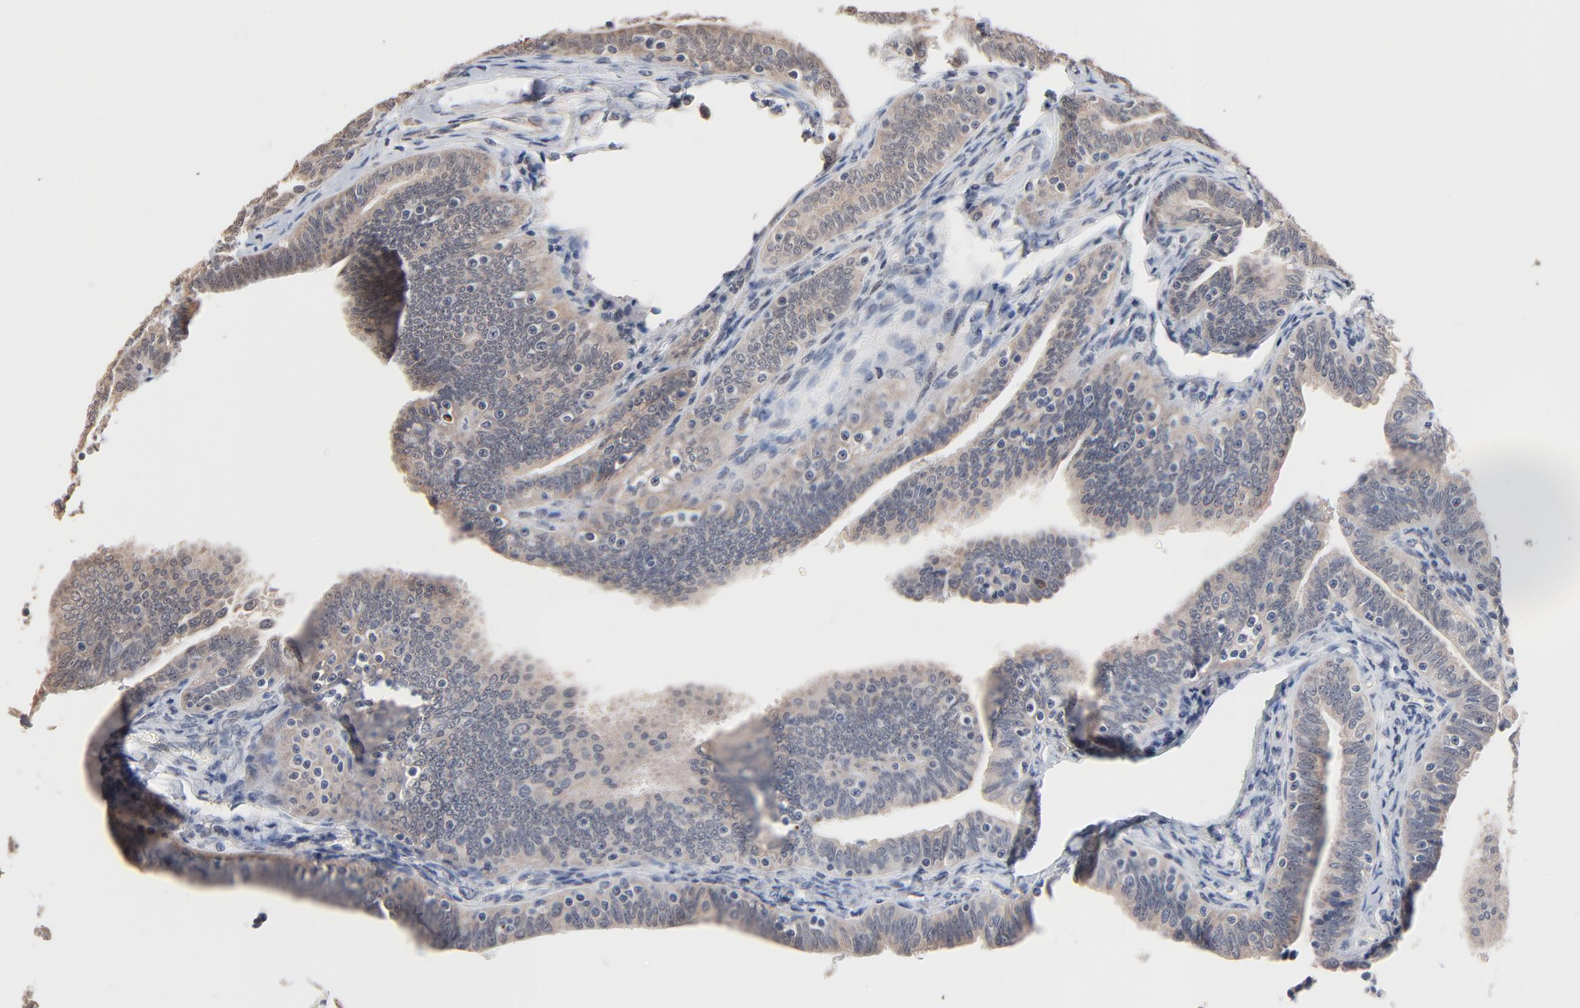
{"staining": {"intensity": "weak", "quantity": ">75%", "location": "cytoplasmic/membranous"}, "tissue": "fallopian tube", "cell_type": "Glandular cells", "image_type": "normal", "snomed": [{"axis": "morphology", "description": "Normal tissue, NOS"}, {"axis": "topography", "description": "Fallopian tube"}, {"axis": "topography", "description": "Ovary"}], "caption": "This micrograph reveals unremarkable fallopian tube stained with immunohistochemistry (IHC) to label a protein in brown. The cytoplasmic/membranous of glandular cells show weak positivity for the protein. Nuclei are counter-stained blue.", "gene": "MSL2", "patient": {"sex": "female", "age": 69}}